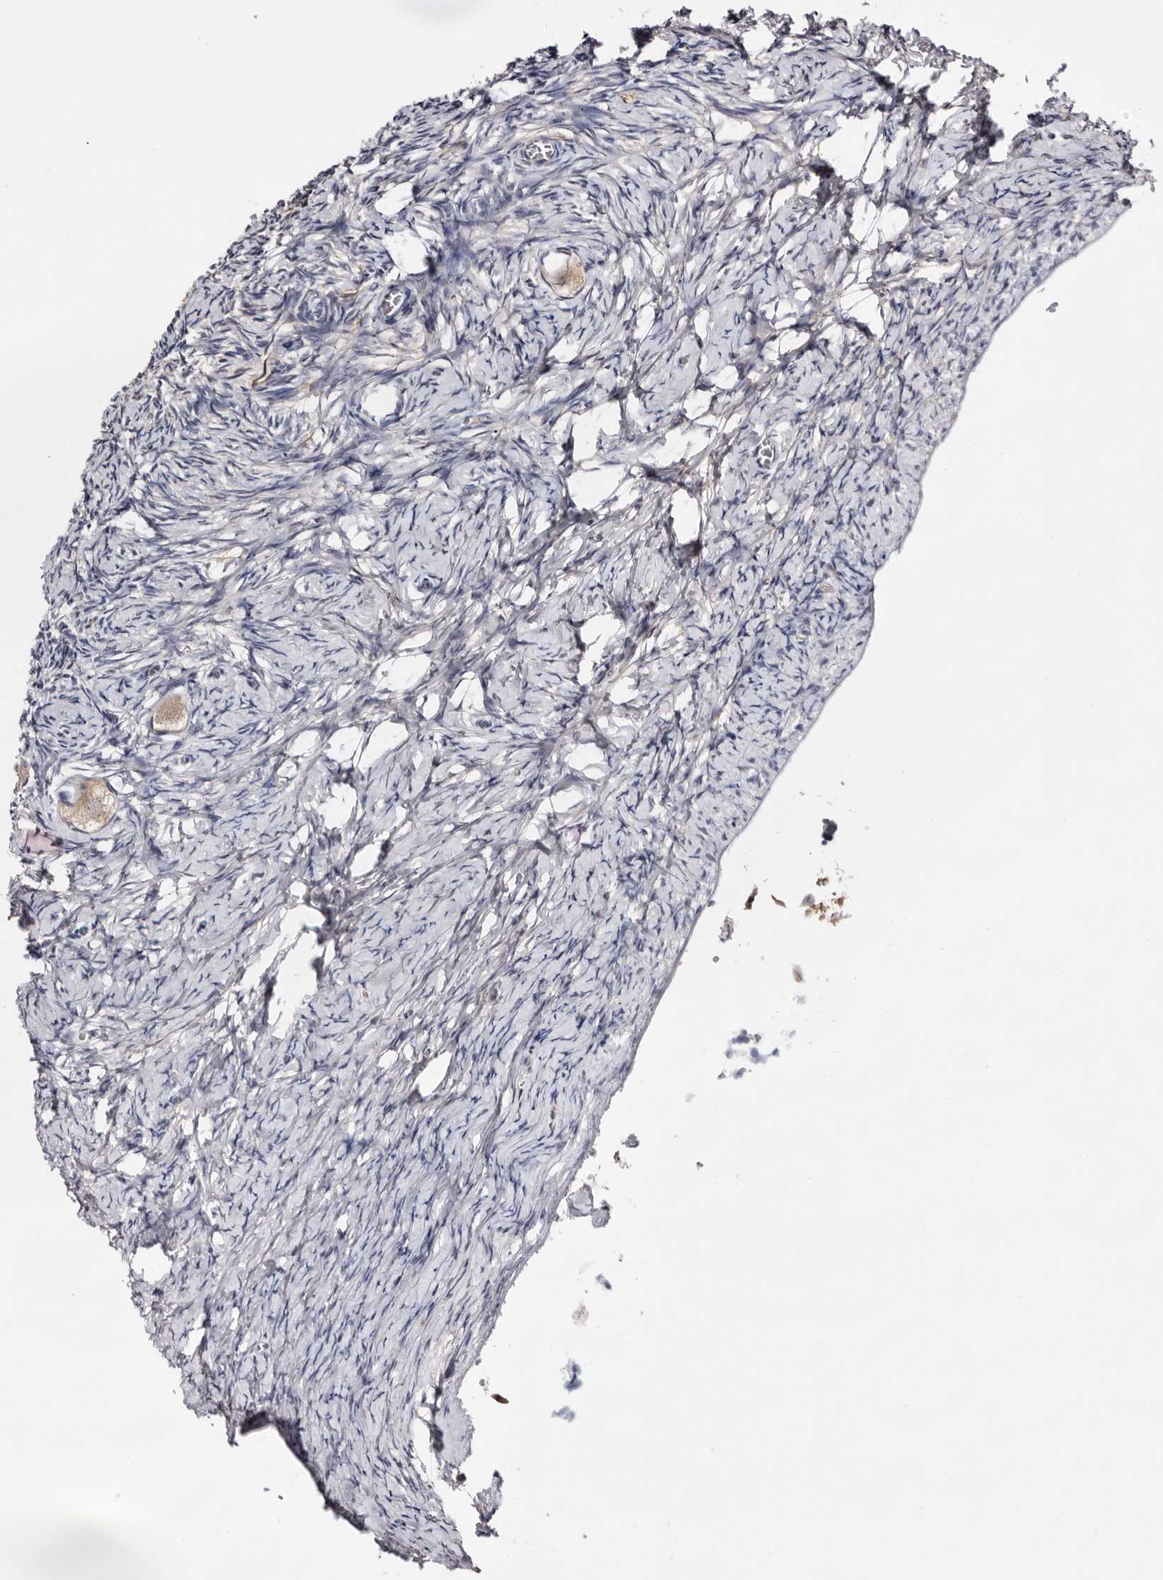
{"staining": {"intensity": "weak", "quantity": ">75%", "location": "cytoplasmic/membranous"}, "tissue": "ovary", "cell_type": "Follicle cells", "image_type": "normal", "snomed": [{"axis": "morphology", "description": "Normal tissue, NOS"}, {"axis": "topography", "description": "Ovary"}], "caption": "IHC image of unremarkable ovary: ovary stained using immunohistochemistry (IHC) shows low levels of weak protein expression localized specifically in the cytoplasmic/membranous of follicle cells, appearing as a cytoplasmic/membranous brown color.", "gene": "TP53I3", "patient": {"sex": "female", "age": 27}}